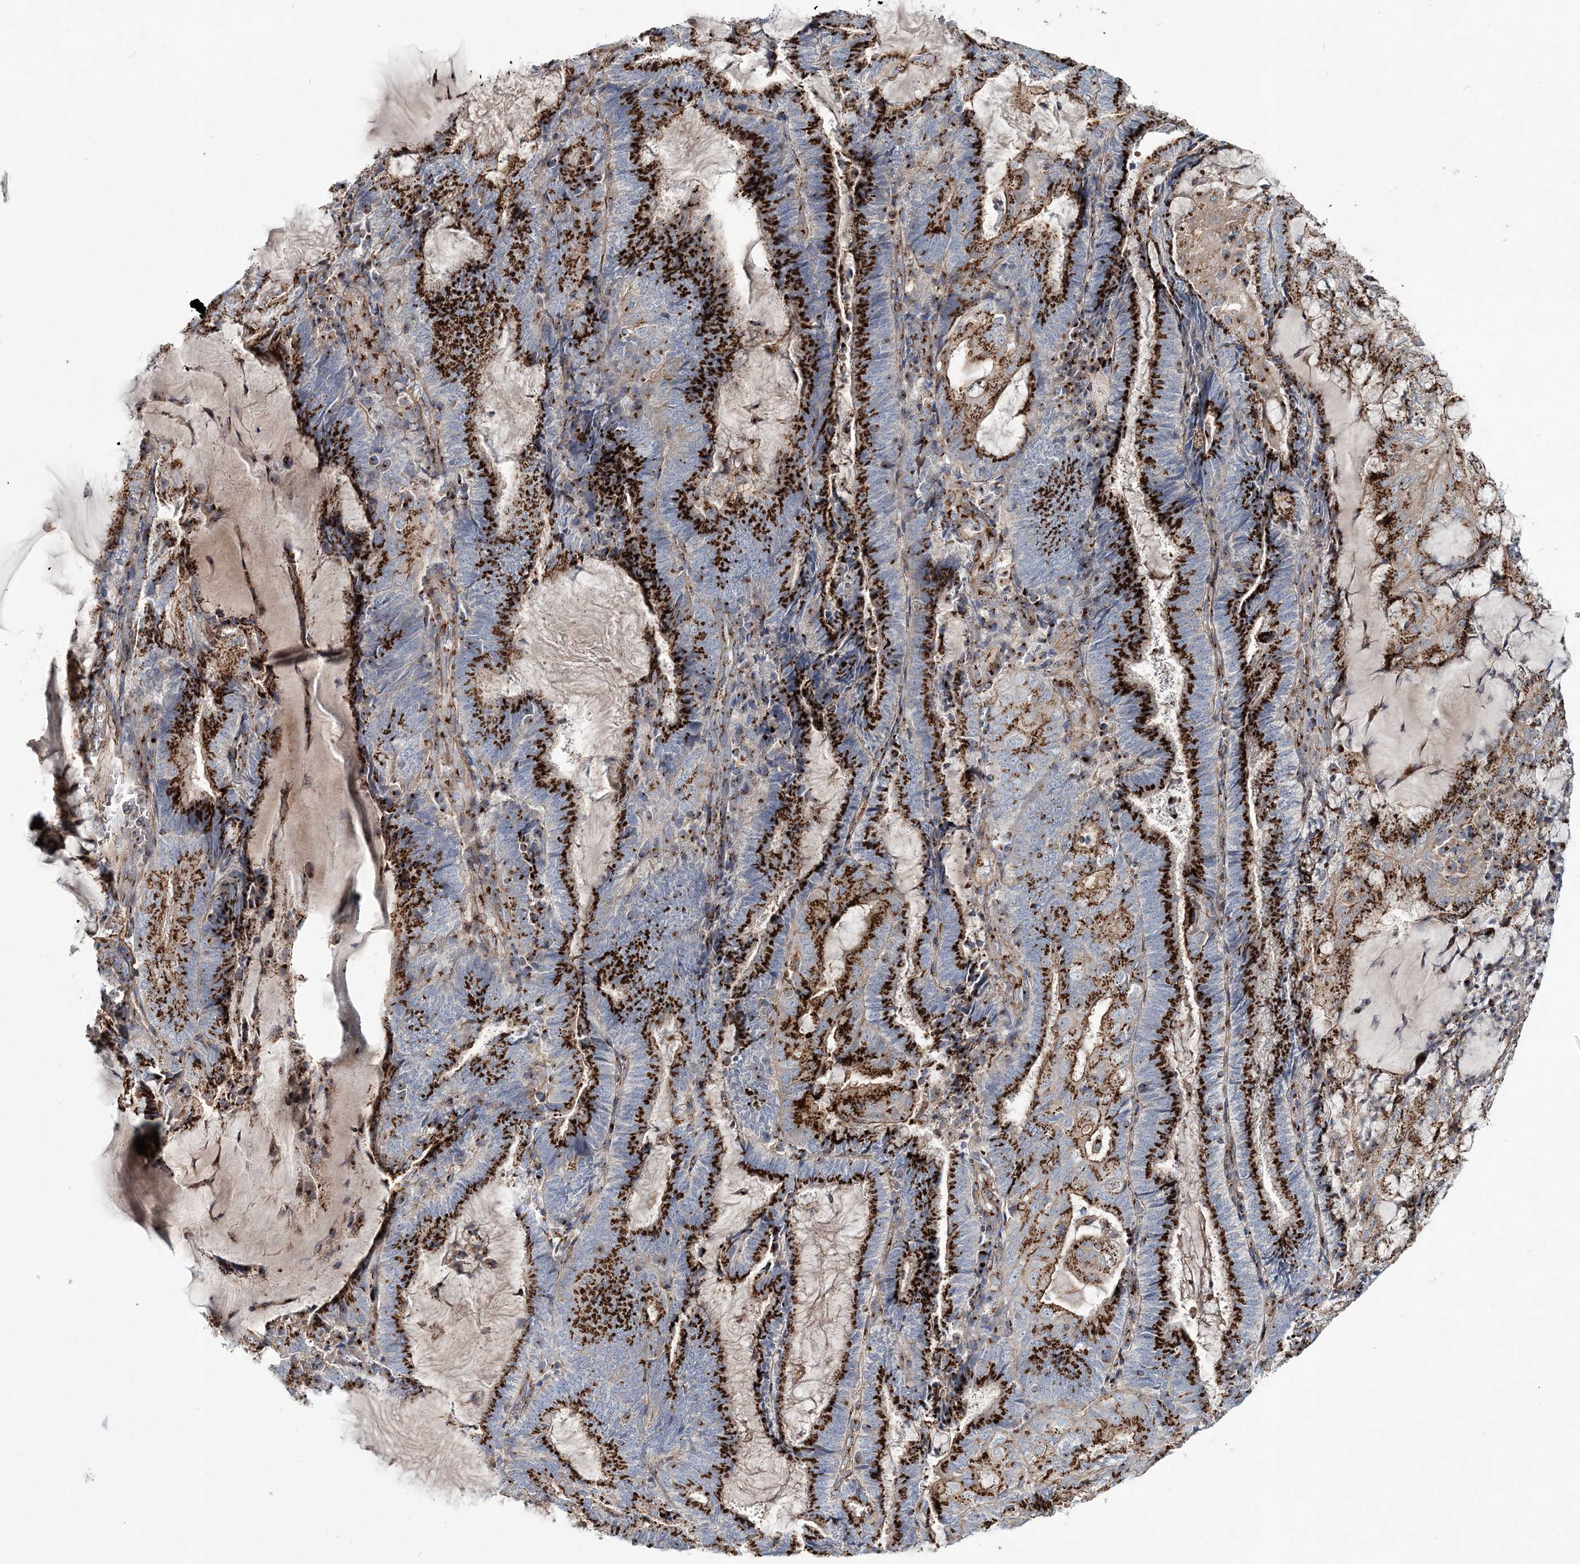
{"staining": {"intensity": "strong", "quantity": ">75%", "location": "cytoplasmic/membranous"}, "tissue": "endometrial cancer", "cell_type": "Tumor cells", "image_type": "cancer", "snomed": [{"axis": "morphology", "description": "Adenocarcinoma, NOS"}, {"axis": "topography", "description": "Endometrium"}], "caption": "Endometrial cancer (adenocarcinoma) stained with IHC displays strong cytoplasmic/membranous positivity in about >75% of tumor cells.", "gene": "MAN1A2", "patient": {"sex": "female", "age": 81}}